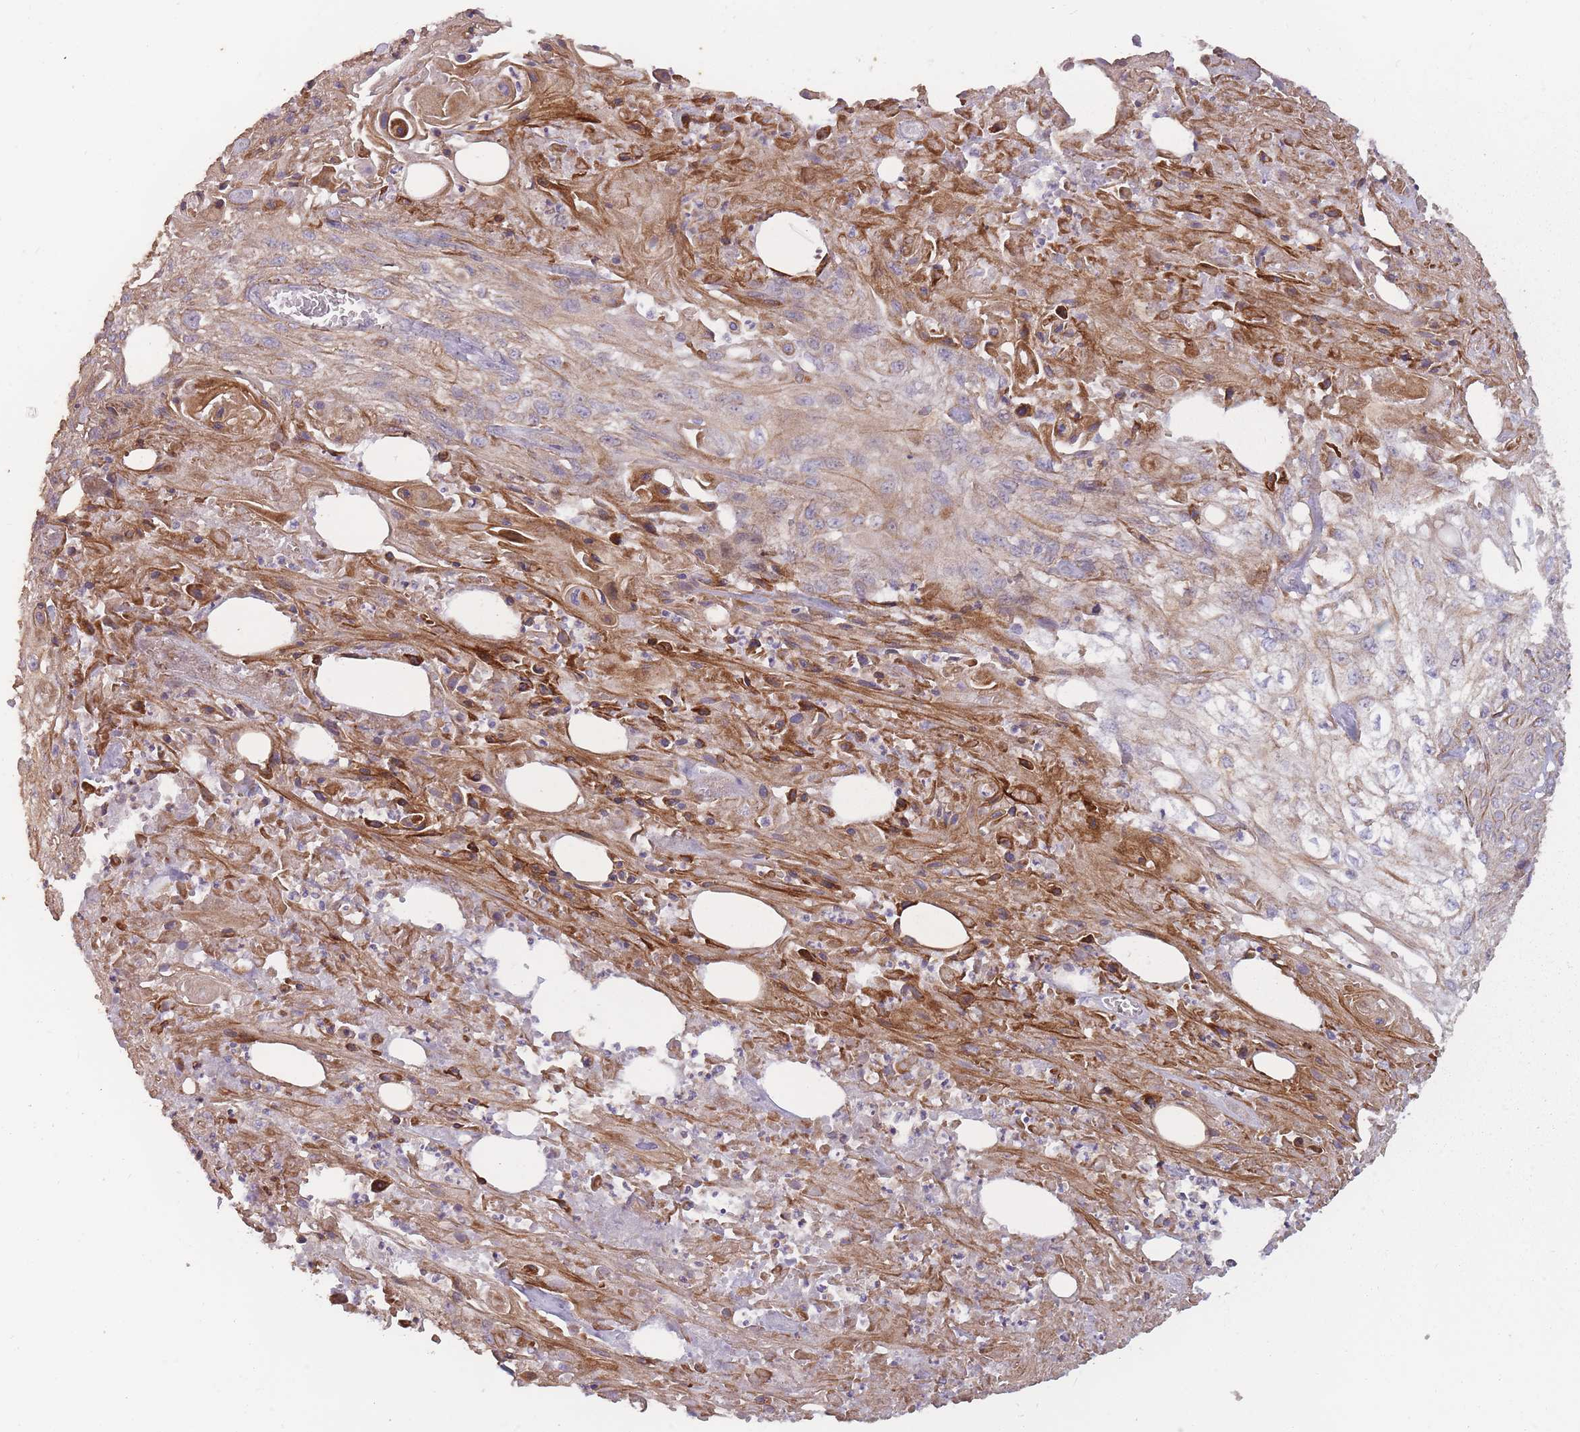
{"staining": {"intensity": "moderate", "quantity": "25%-75%", "location": "cytoplasmic/membranous"}, "tissue": "skin cancer", "cell_type": "Tumor cells", "image_type": "cancer", "snomed": [{"axis": "morphology", "description": "Squamous cell carcinoma, NOS"}, {"axis": "morphology", "description": "Squamous cell carcinoma, metastatic, NOS"}, {"axis": "topography", "description": "Skin"}, {"axis": "topography", "description": "Lymph node"}], "caption": "Immunohistochemical staining of human metastatic squamous cell carcinoma (skin) displays medium levels of moderate cytoplasmic/membranous protein positivity in about 25%-75% of tumor cells.", "gene": "TET3", "patient": {"sex": "male", "age": 75}}